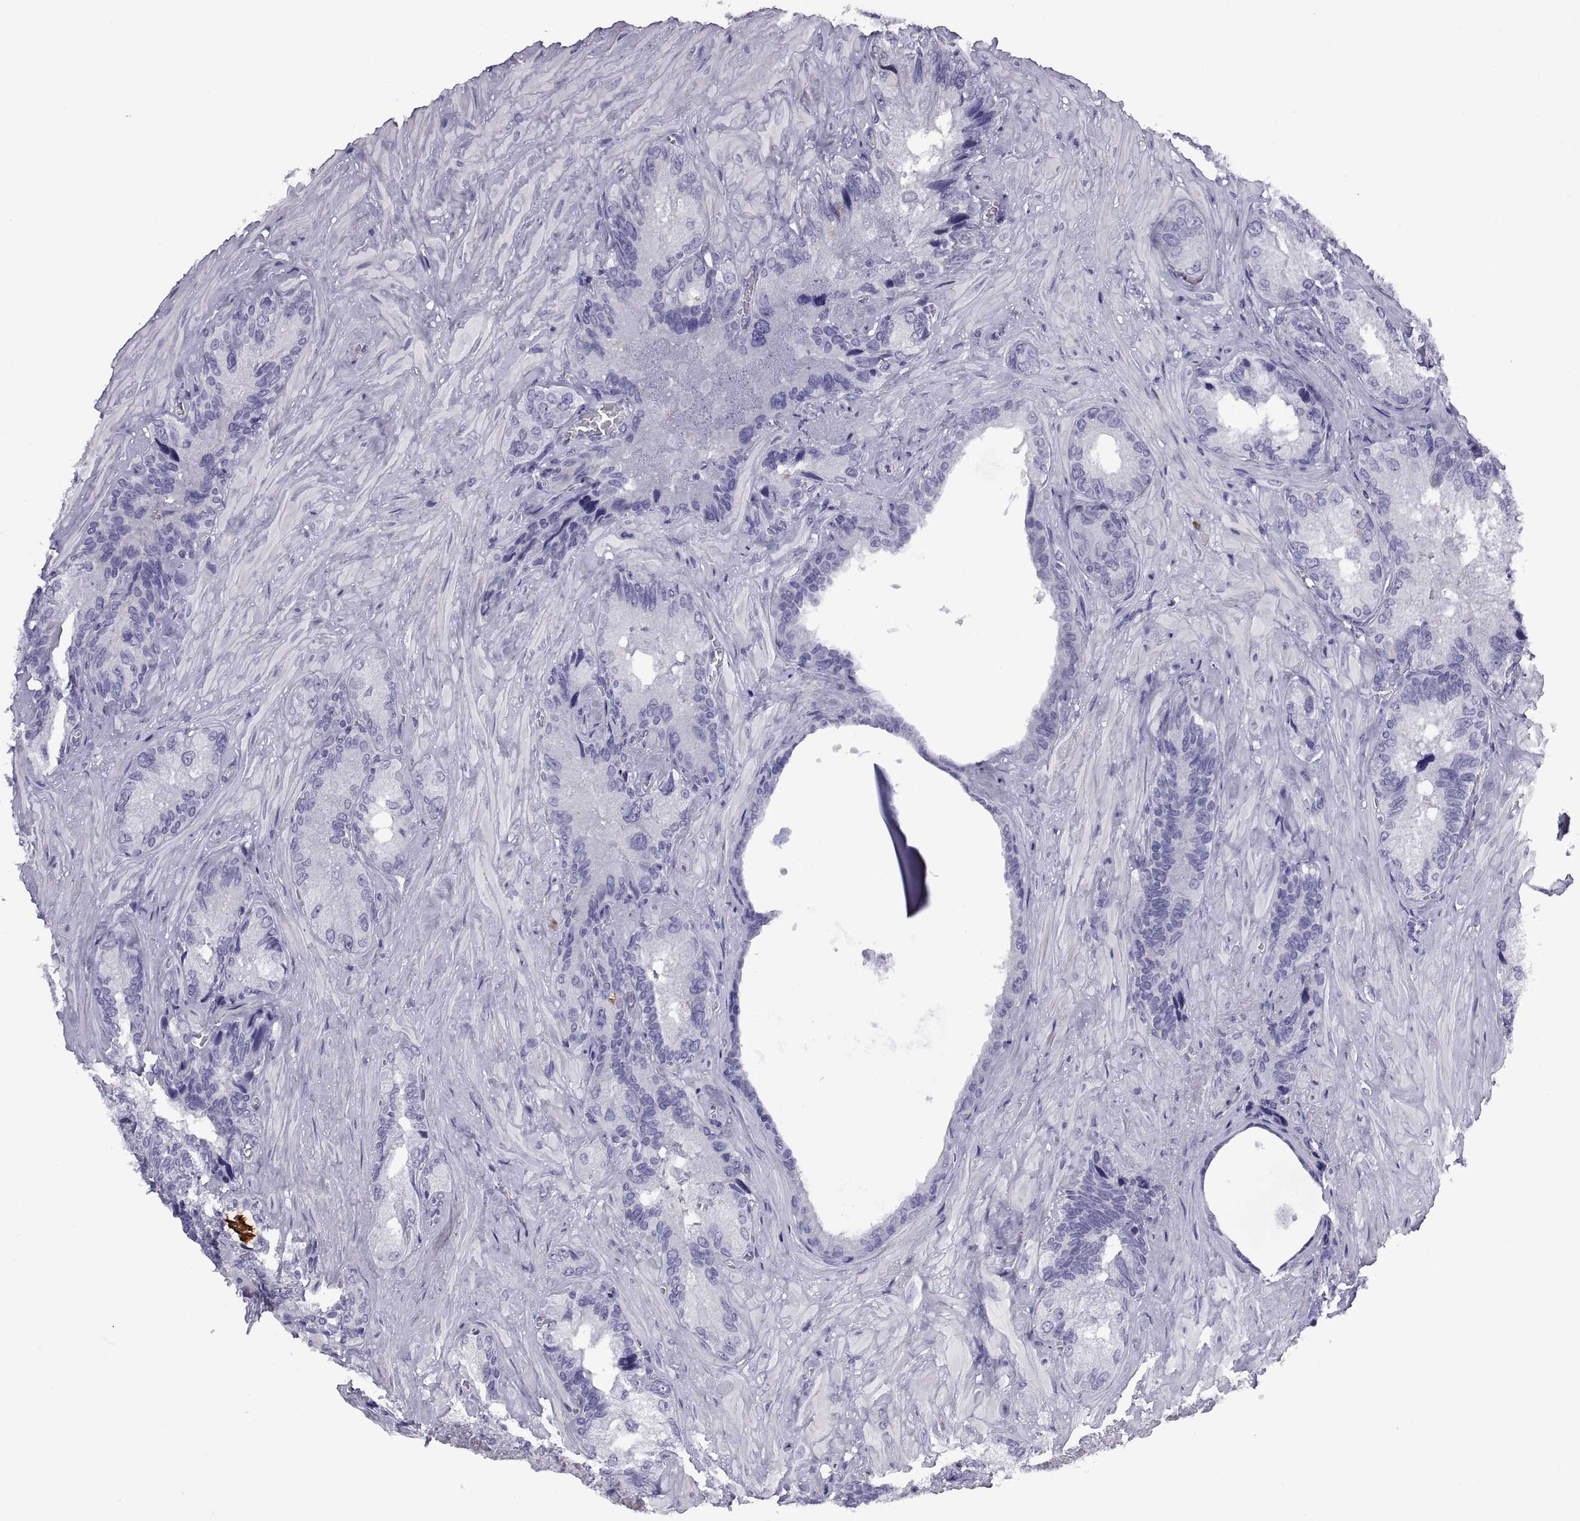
{"staining": {"intensity": "negative", "quantity": "none", "location": "none"}, "tissue": "seminal vesicle", "cell_type": "Glandular cells", "image_type": "normal", "snomed": [{"axis": "morphology", "description": "Normal tissue, NOS"}, {"axis": "topography", "description": "Seminal veicle"}], "caption": "Glandular cells show no significant protein staining in unremarkable seminal vesicle. (DAB (3,3'-diaminobenzidine) immunohistochemistry with hematoxylin counter stain).", "gene": "CRISP1", "patient": {"sex": "male", "age": 72}}